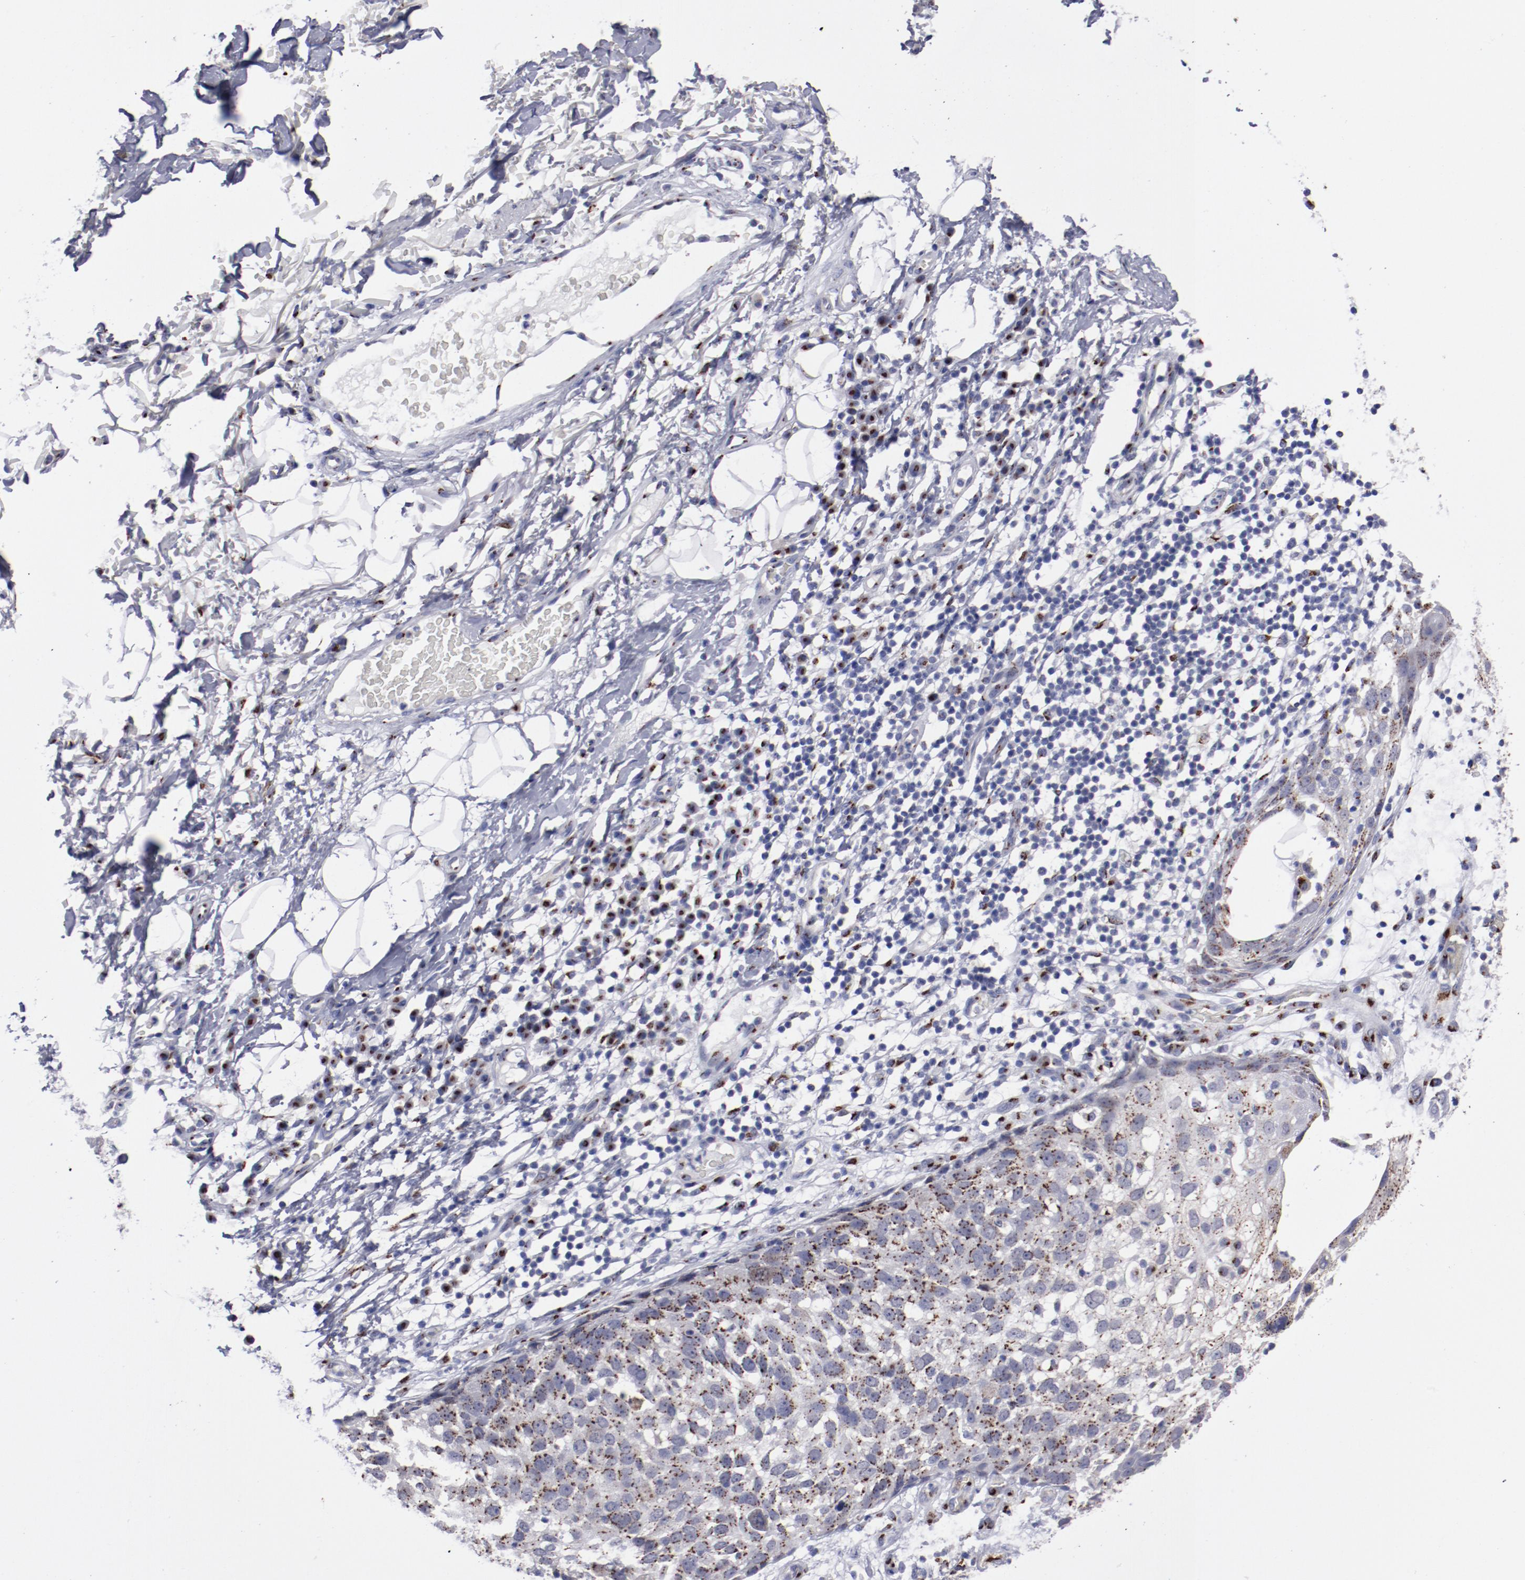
{"staining": {"intensity": "strong", "quantity": ">75%", "location": "cytoplasmic/membranous"}, "tissue": "skin cancer", "cell_type": "Tumor cells", "image_type": "cancer", "snomed": [{"axis": "morphology", "description": "Squamous cell carcinoma, NOS"}, {"axis": "topography", "description": "Skin"}], "caption": "Immunohistochemistry (DAB) staining of human squamous cell carcinoma (skin) exhibits strong cytoplasmic/membranous protein positivity in approximately >75% of tumor cells.", "gene": "GOLIM4", "patient": {"sex": "male", "age": 87}}